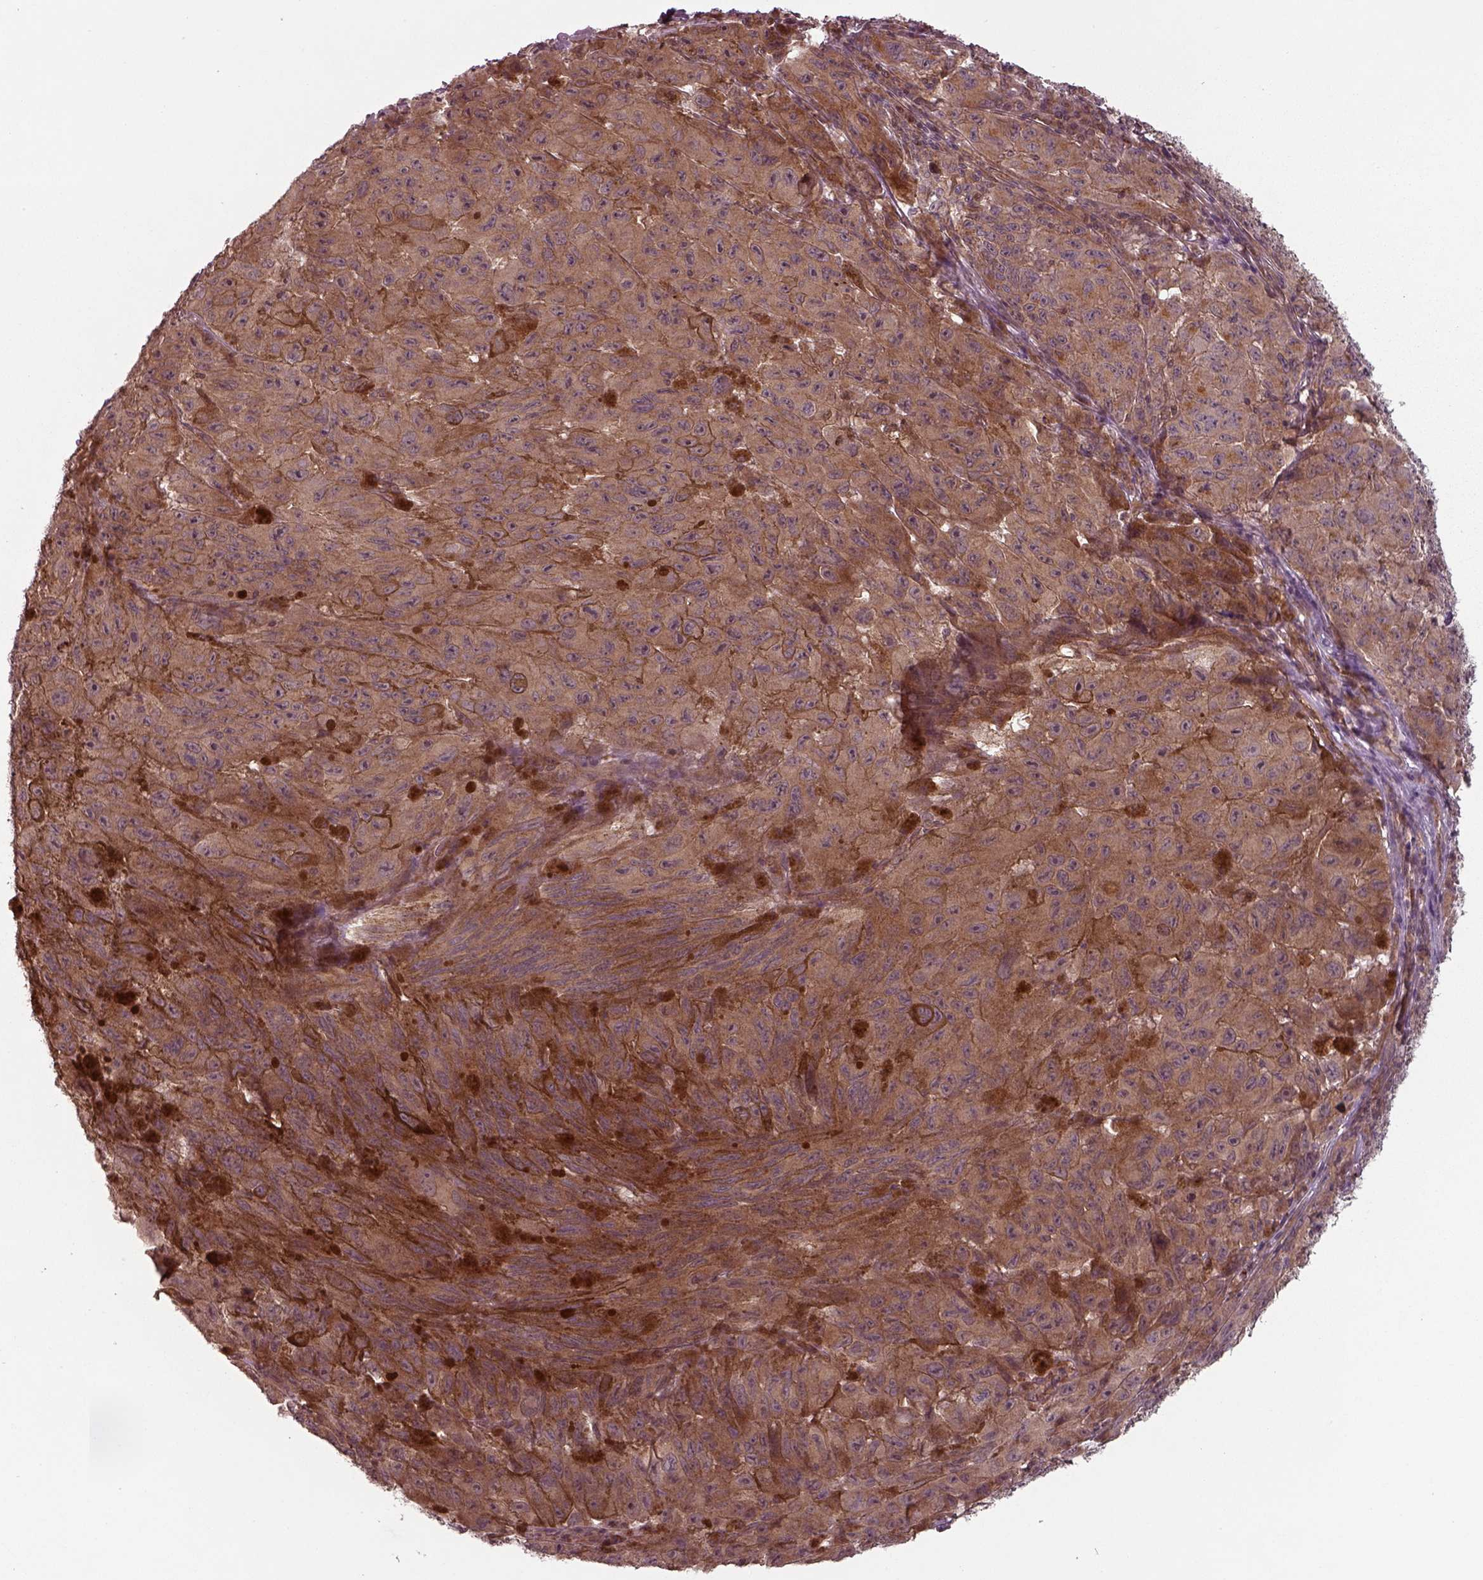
{"staining": {"intensity": "moderate", "quantity": ">75%", "location": "cytoplasmic/membranous"}, "tissue": "melanoma", "cell_type": "Tumor cells", "image_type": "cancer", "snomed": [{"axis": "morphology", "description": "Malignant melanoma, NOS"}, {"axis": "topography", "description": "Vulva, labia, clitoris and Bartholin´s gland, NO"}], "caption": "Tumor cells show medium levels of moderate cytoplasmic/membranous positivity in about >75% of cells in human malignant melanoma.", "gene": "CHMP3", "patient": {"sex": "female", "age": 75}}